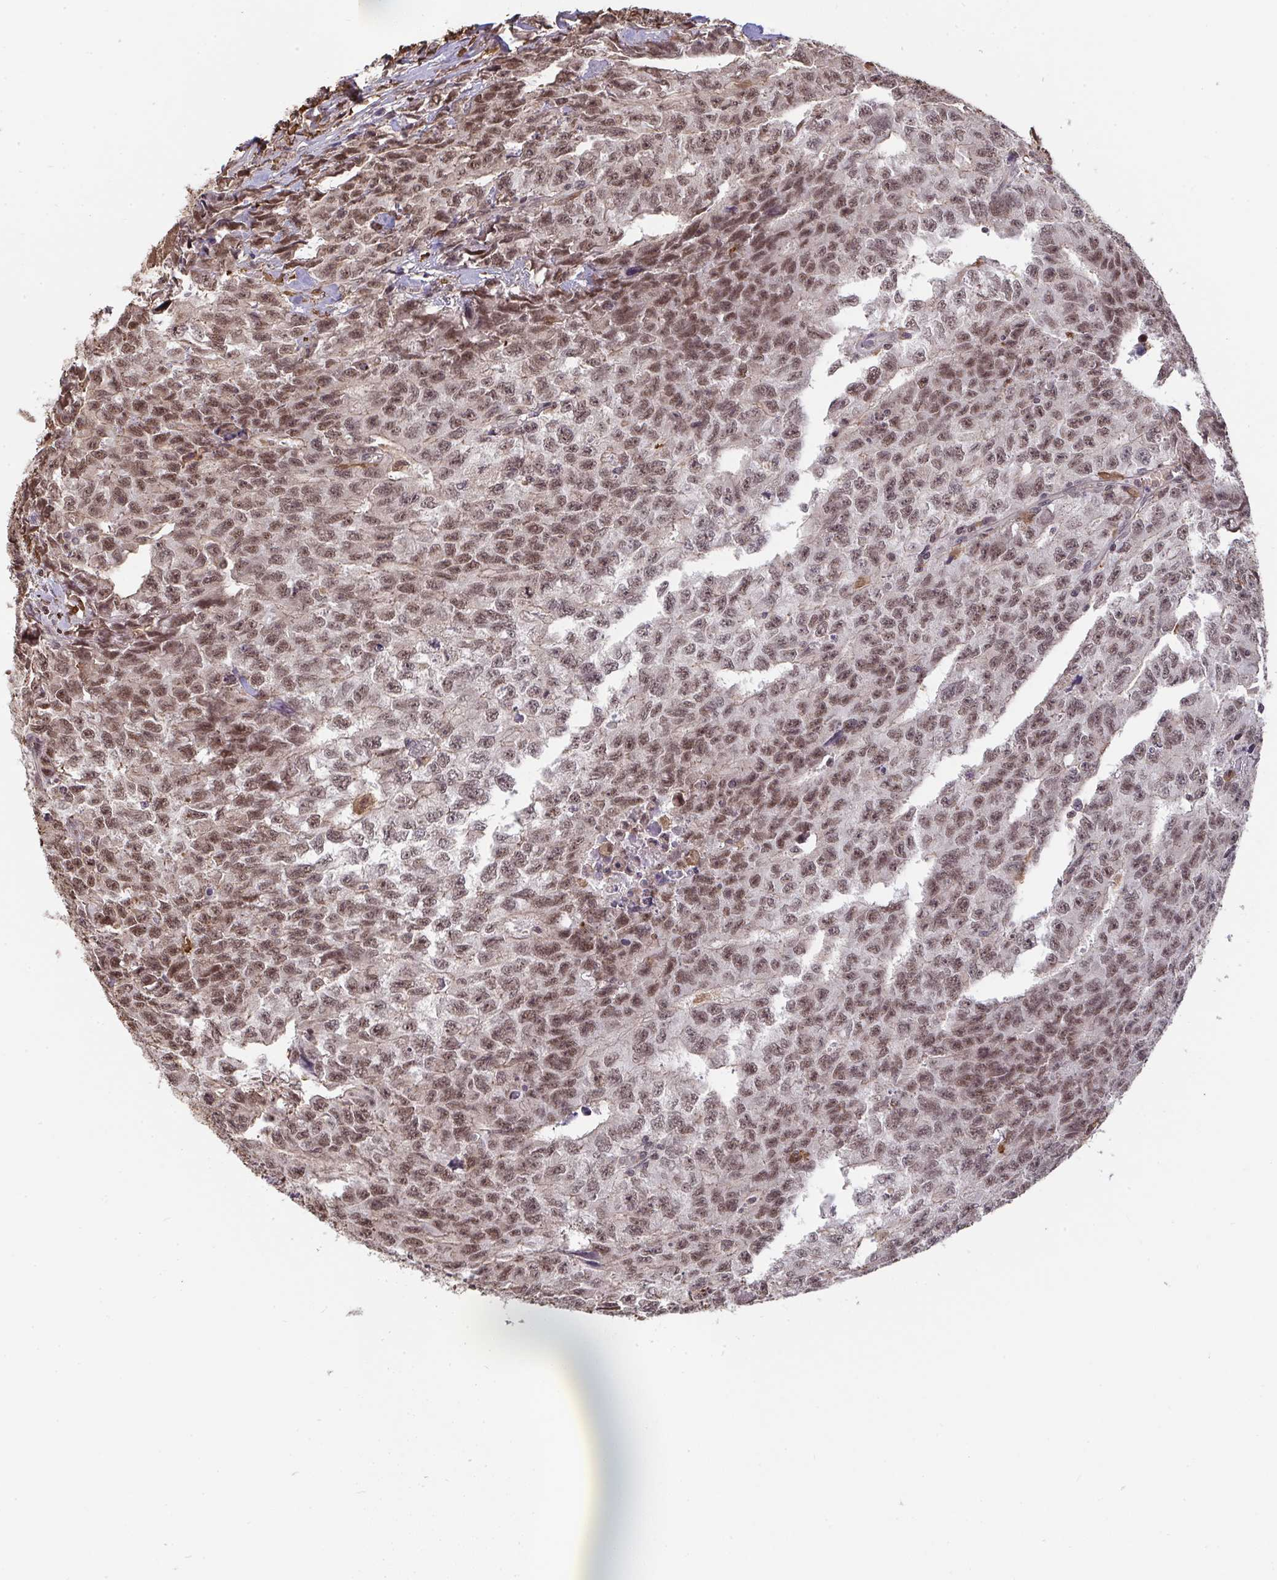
{"staining": {"intensity": "moderate", "quantity": ">75%", "location": "nuclear"}, "tissue": "testis cancer", "cell_type": "Tumor cells", "image_type": "cancer", "snomed": [{"axis": "morphology", "description": "Carcinoma, Embryonal, NOS"}, {"axis": "morphology", "description": "Teratoma, malignant, NOS"}, {"axis": "topography", "description": "Testis"}], "caption": "DAB immunohistochemical staining of human testis cancer demonstrates moderate nuclear protein positivity in approximately >75% of tumor cells.", "gene": "SAP30", "patient": {"sex": "male", "age": 24}}